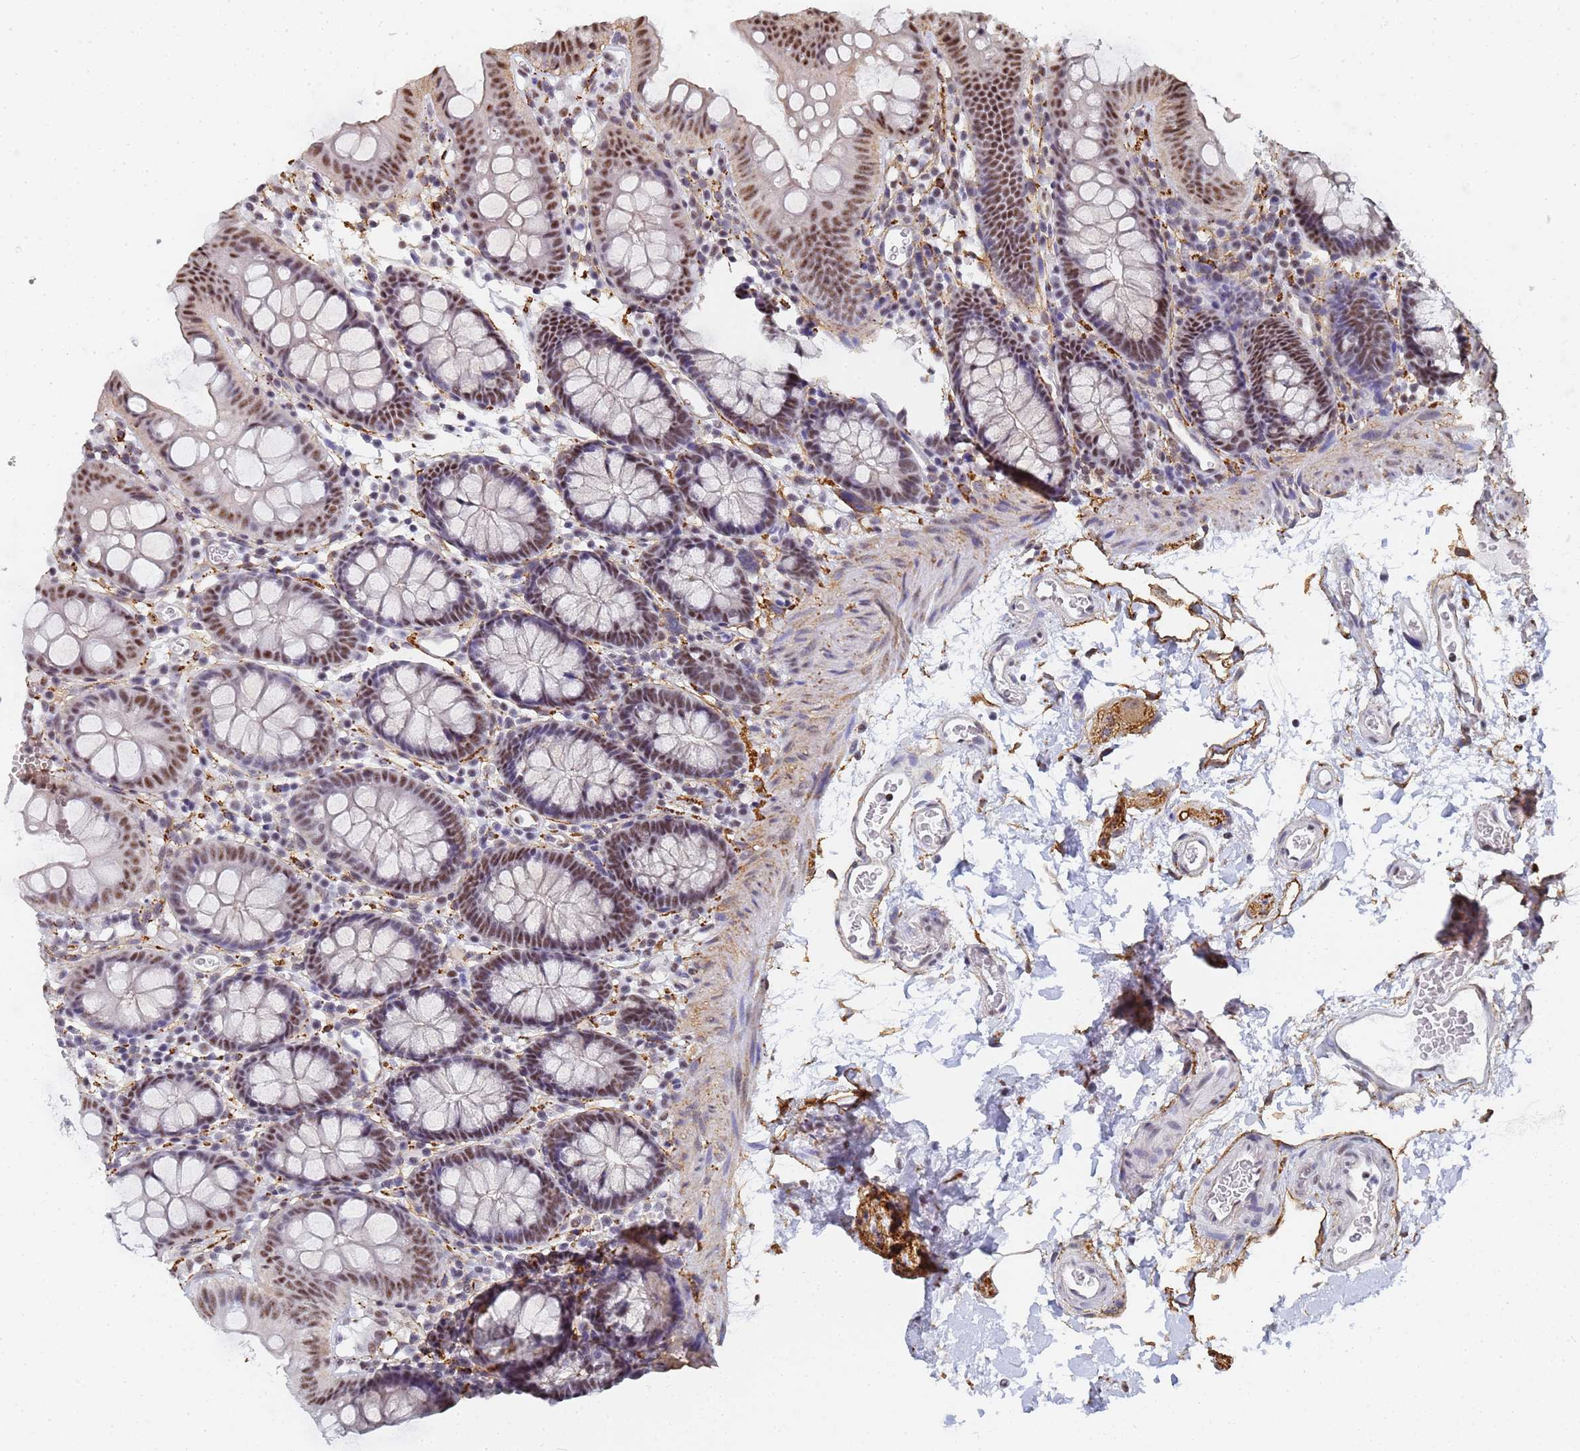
{"staining": {"intensity": "moderate", "quantity": "25%-75%", "location": "cytoplasmic/membranous"}, "tissue": "colon", "cell_type": "Endothelial cells", "image_type": "normal", "snomed": [{"axis": "morphology", "description": "Normal tissue, NOS"}, {"axis": "topography", "description": "Colon"}], "caption": "Benign colon was stained to show a protein in brown. There is medium levels of moderate cytoplasmic/membranous positivity in approximately 25%-75% of endothelial cells. (DAB (3,3'-diaminobenzidine) = brown stain, brightfield microscopy at high magnification).", "gene": "PRRT4", "patient": {"sex": "male", "age": 75}}